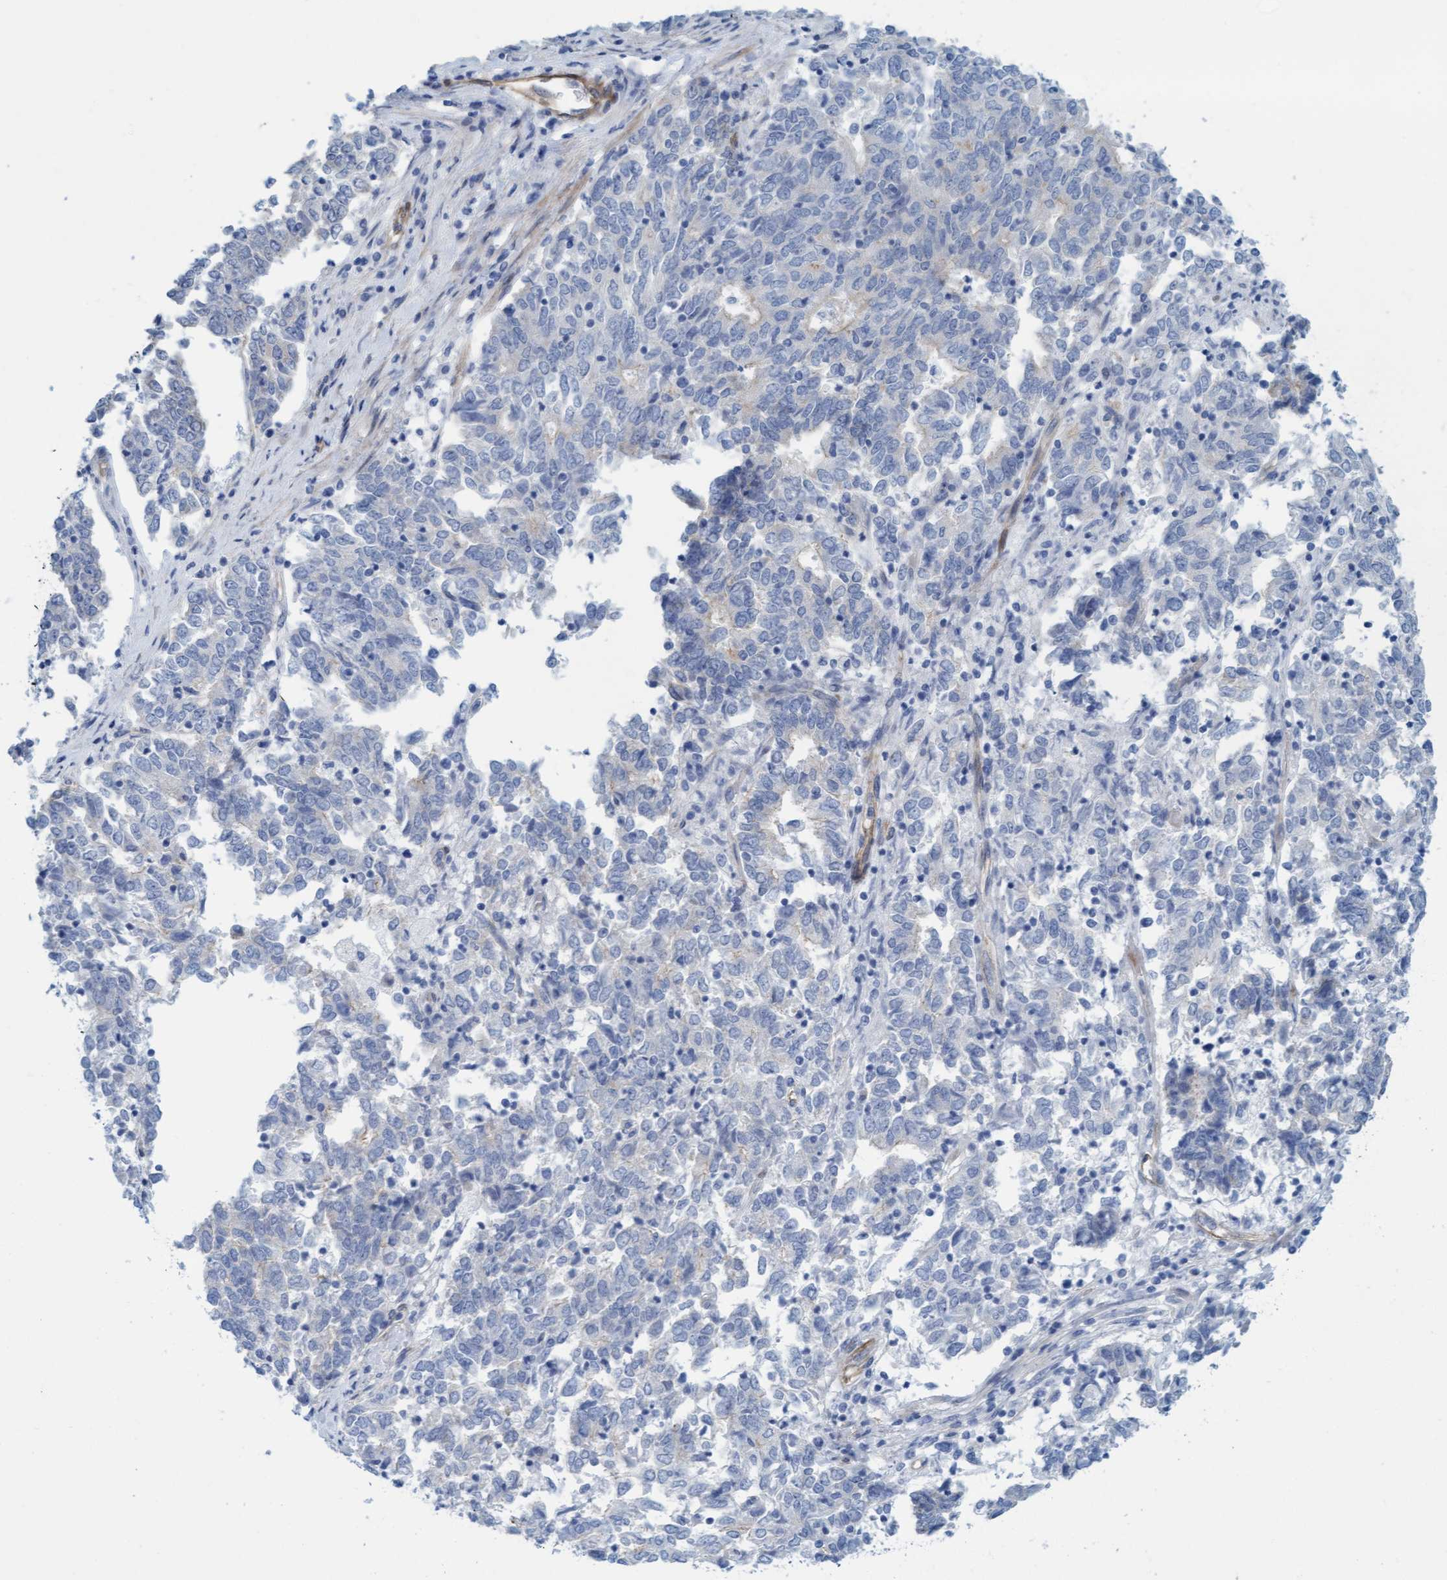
{"staining": {"intensity": "negative", "quantity": "none", "location": "none"}, "tissue": "endometrial cancer", "cell_type": "Tumor cells", "image_type": "cancer", "snomed": [{"axis": "morphology", "description": "Adenocarcinoma, NOS"}, {"axis": "topography", "description": "Endometrium"}], "caption": "Human endometrial cancer (adenocarcinoma) stained for a protein using immunohistochemistry reveals no positivity in tumor cells.", "gene": "MTFR1", "patient": {"sex": "female", "age": 80}}